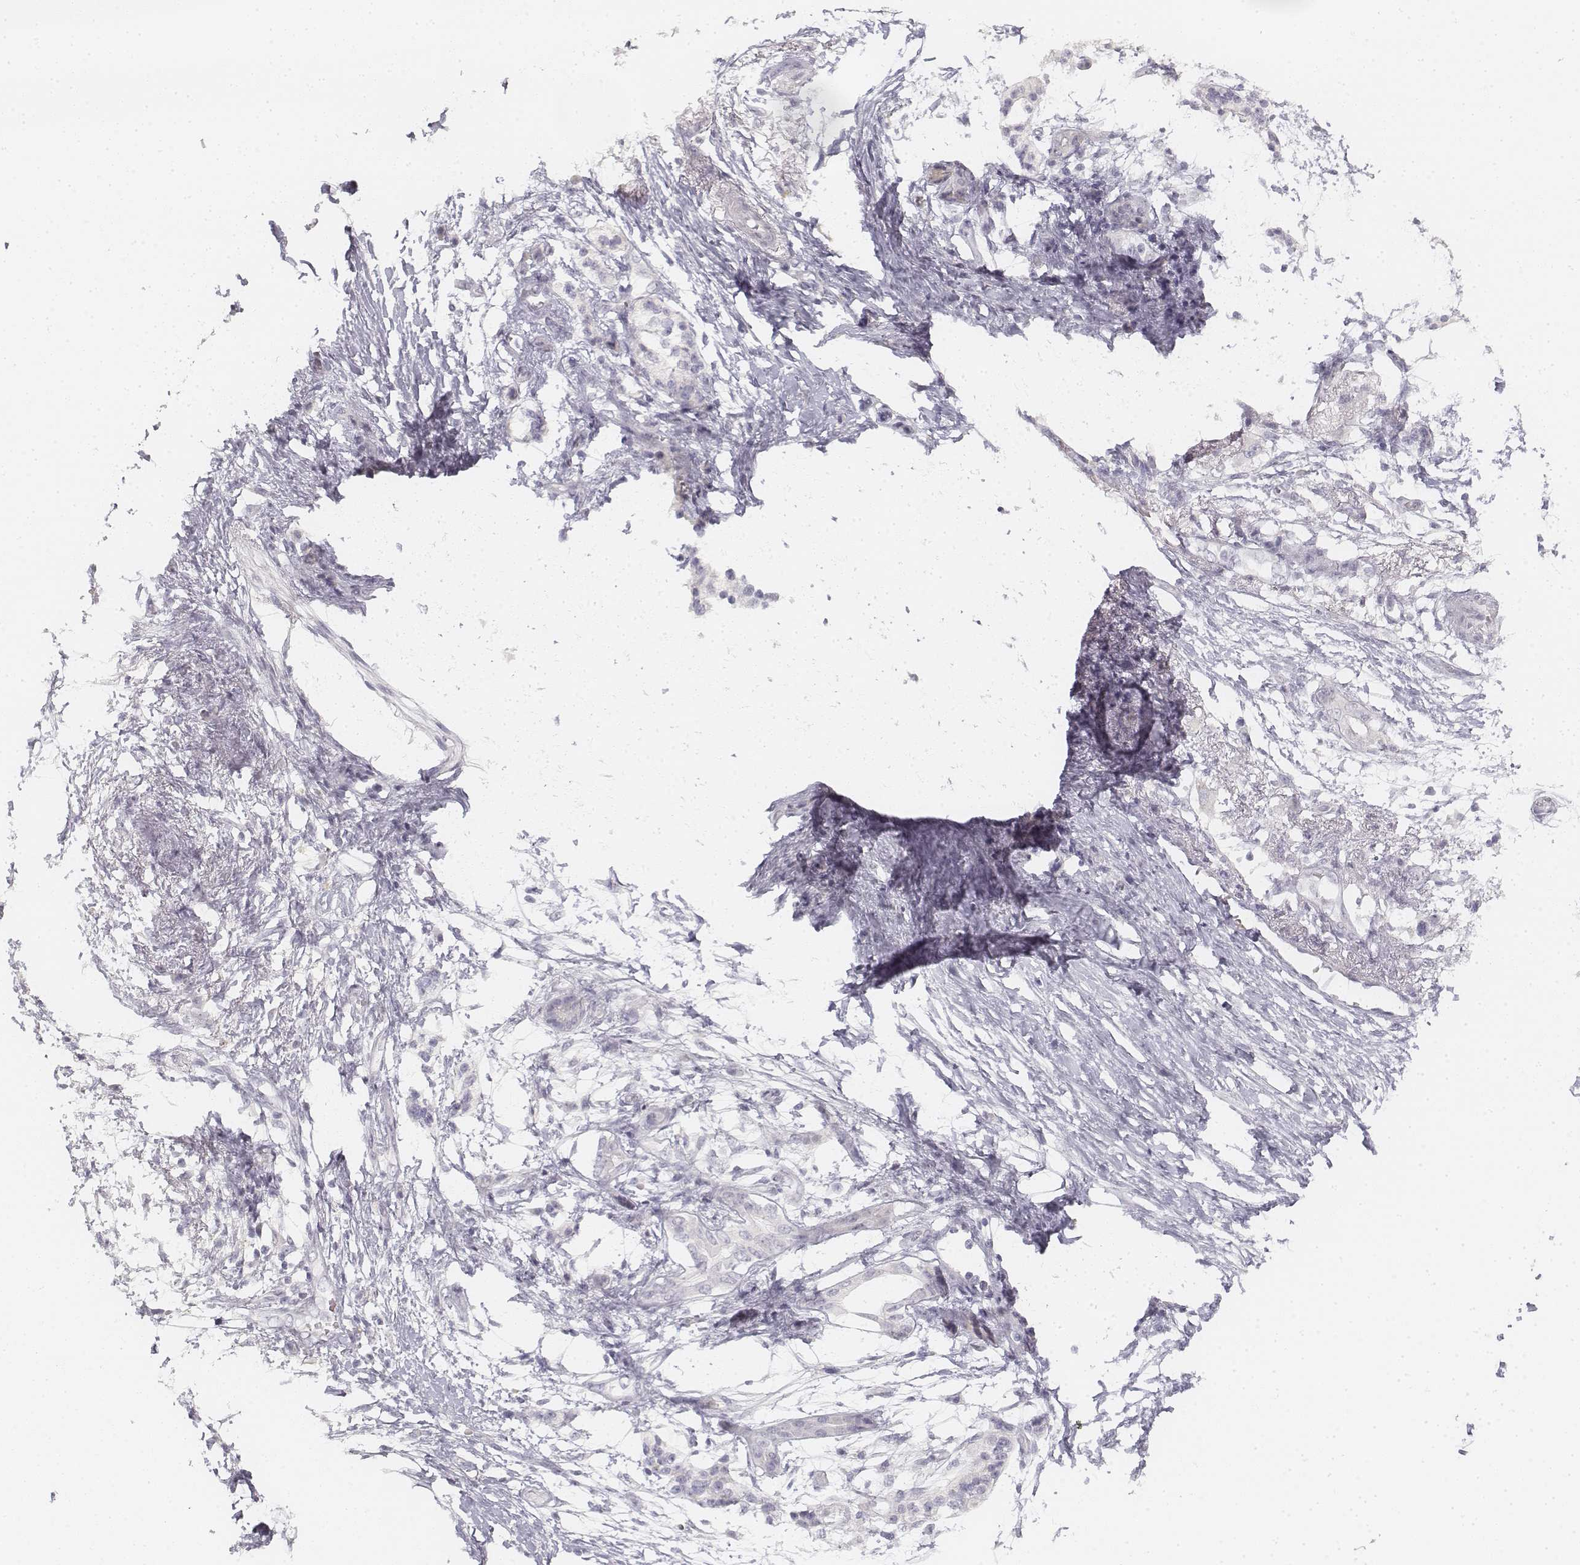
{"staining": {"intensity": "negative", "quantity": "none", "location": "none"}, "tissue": "pancreatic cancer", "cell_type": "Tumor cells", "image_type": "cancer", "snomed": [{"axis": "morphology", "description": "Adenocarcinoma, NOS"}, {"axis": "topography", "description": "Pancreas"}], "caption": "There is no significant expression in tumor cells of pancreatic adenocarcinoma.", "gene": "DSG4", "patient": {"sex": "female", "age": 72}}